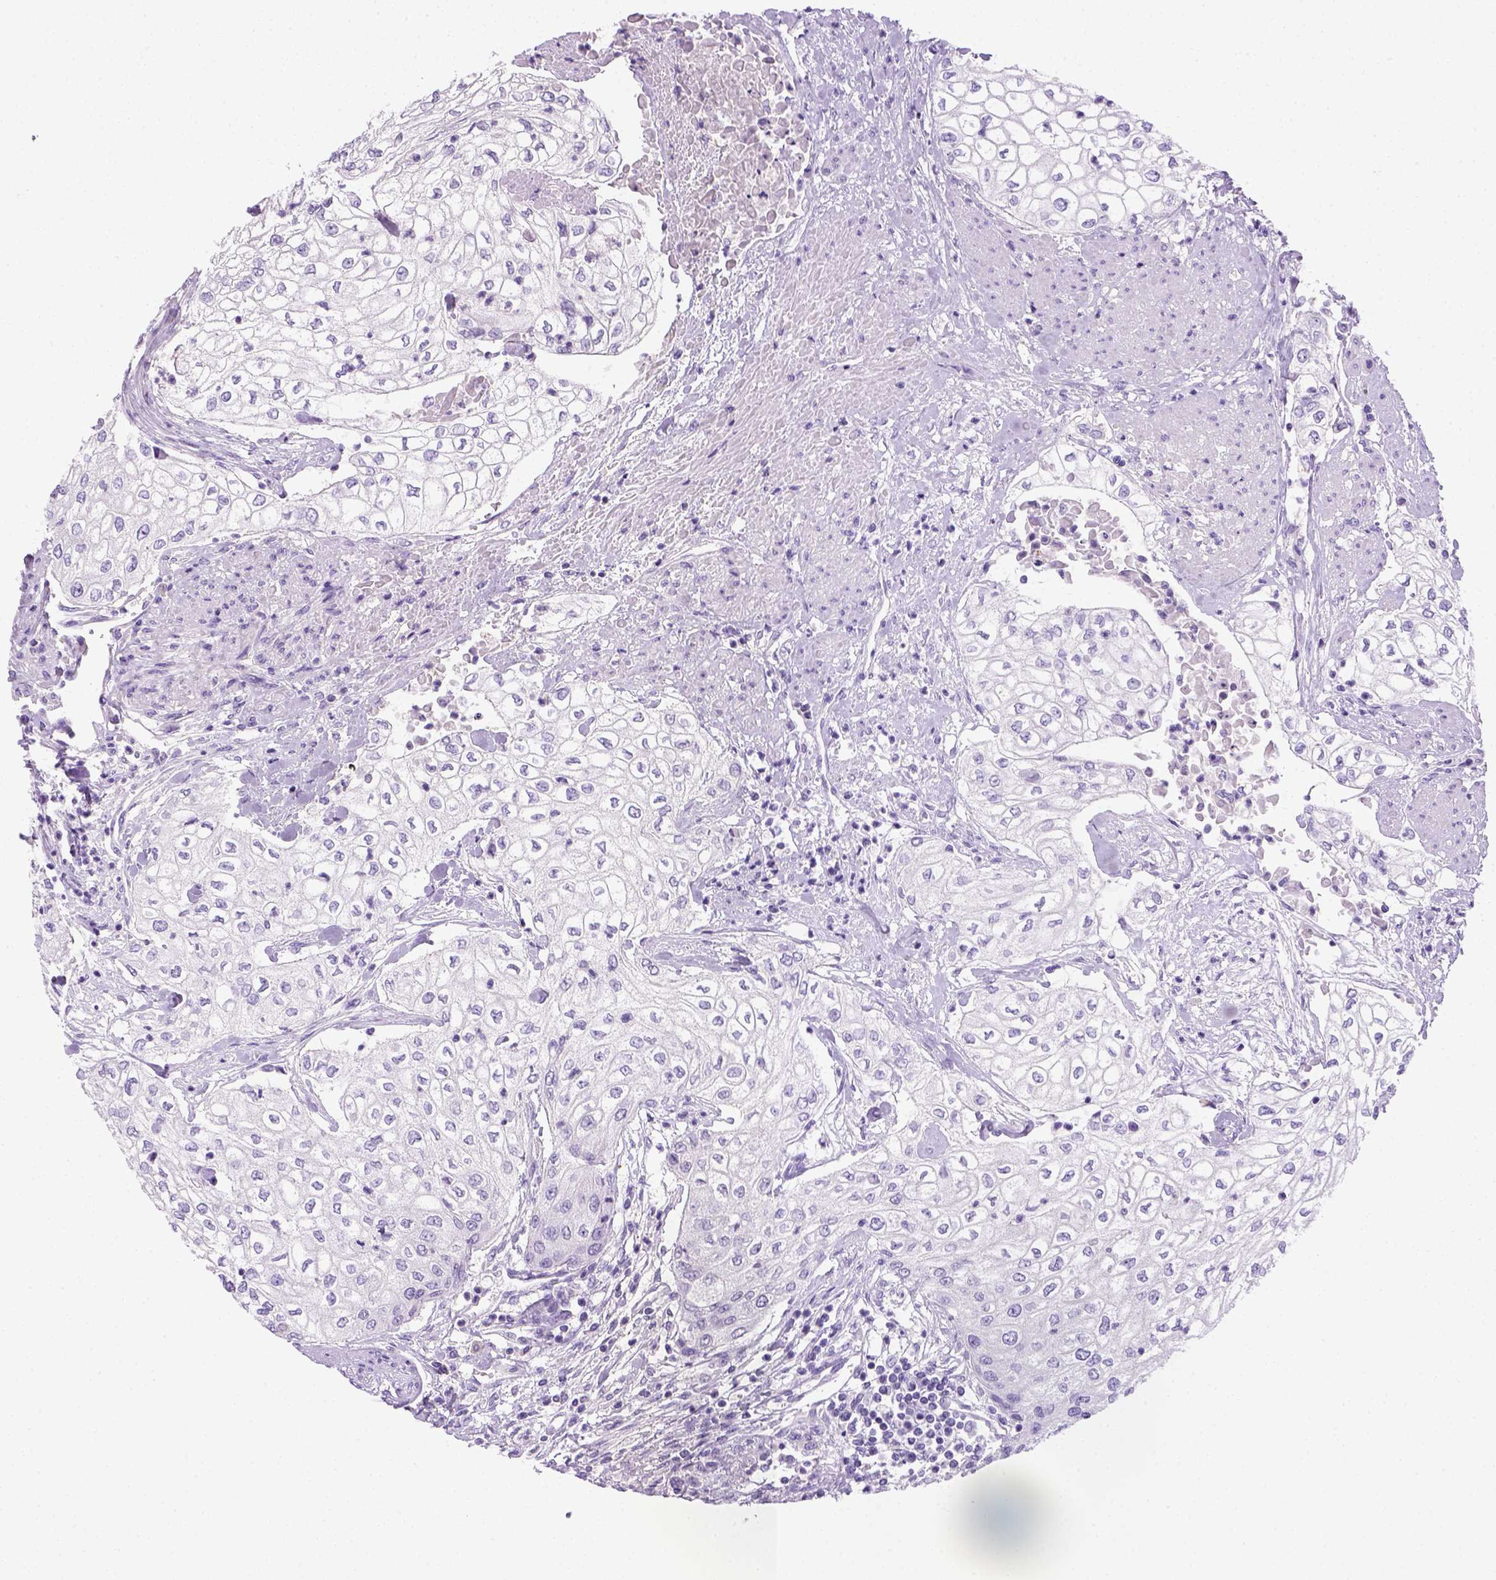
{"staining": {"intensity": "negative", "quantity": "none", "location": "none"}, "tissue": "urothelial cancer", "cell_type": "Tumor cells", "image_type": "cancer", "snomed": [{"axis": "morphology", "description": "Urothelial carcinoma, High grade"}, {"axis": "topography", "description": "Urinary bladder"}], "caption": "Tumor cells are negative for protein expression in human urothelial cancer. (Stains: DAB immunohistochemistry (IHC) with hematoxylin counter stain, Microscopy: brightfield microscopy at high magnification).", "gene": "KRT71", "patient": {"sex": "male", "age": 62}}